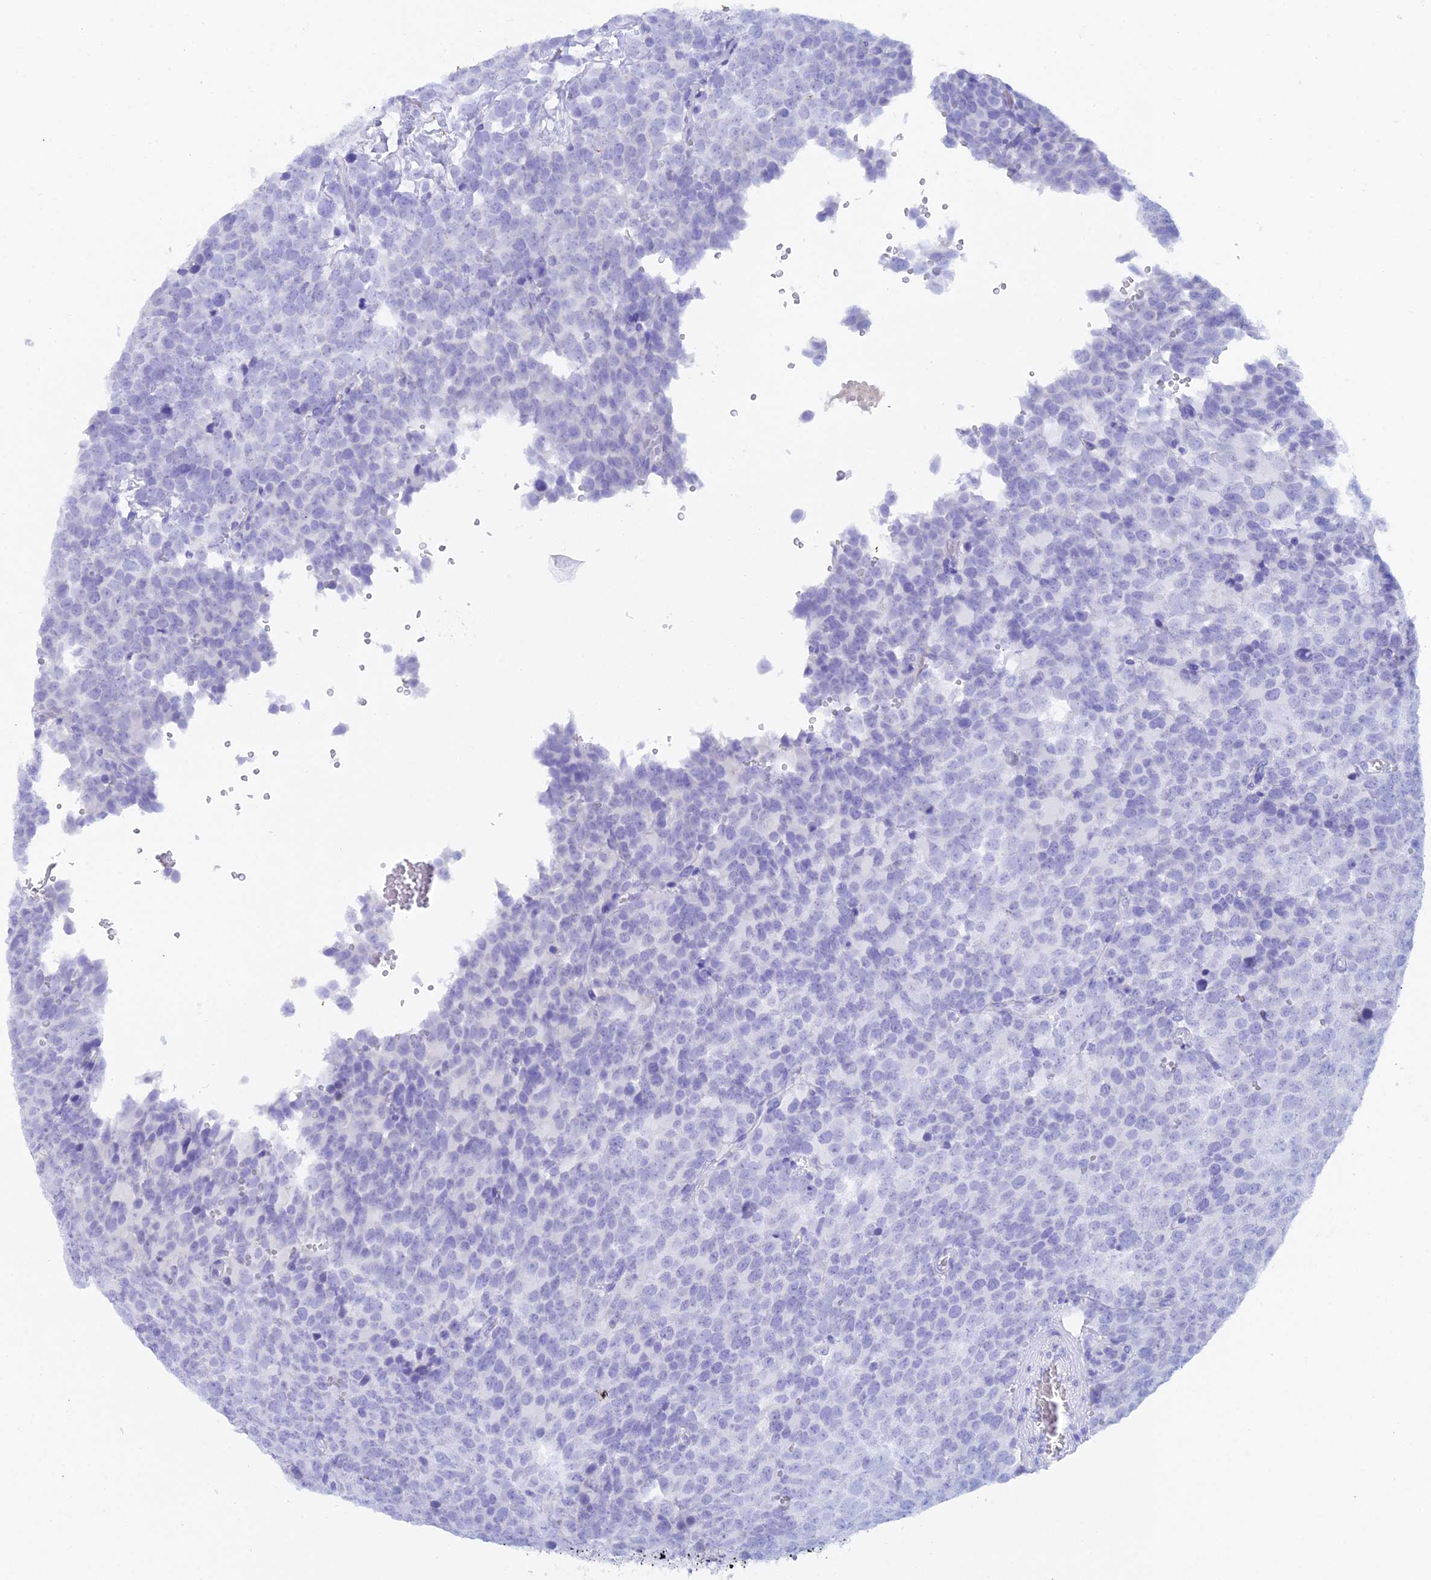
{"staining": {"intensity": "negative", "quantity": "none", "location": "none"}, "tissue": "testis cancer", "cell_type": "Tumor cells", "image_type": "cancer", "snomed": [{"axis": "morphology", "description": "Seminoma, NOS"}, {"axis": "topography", "description": "Testis"}], "caption": "IHC of human seminoma (testis) reveals no positivity in tumor cells.", "gene": "REG1A", "patient": {"sex": "male", "age": 71}}